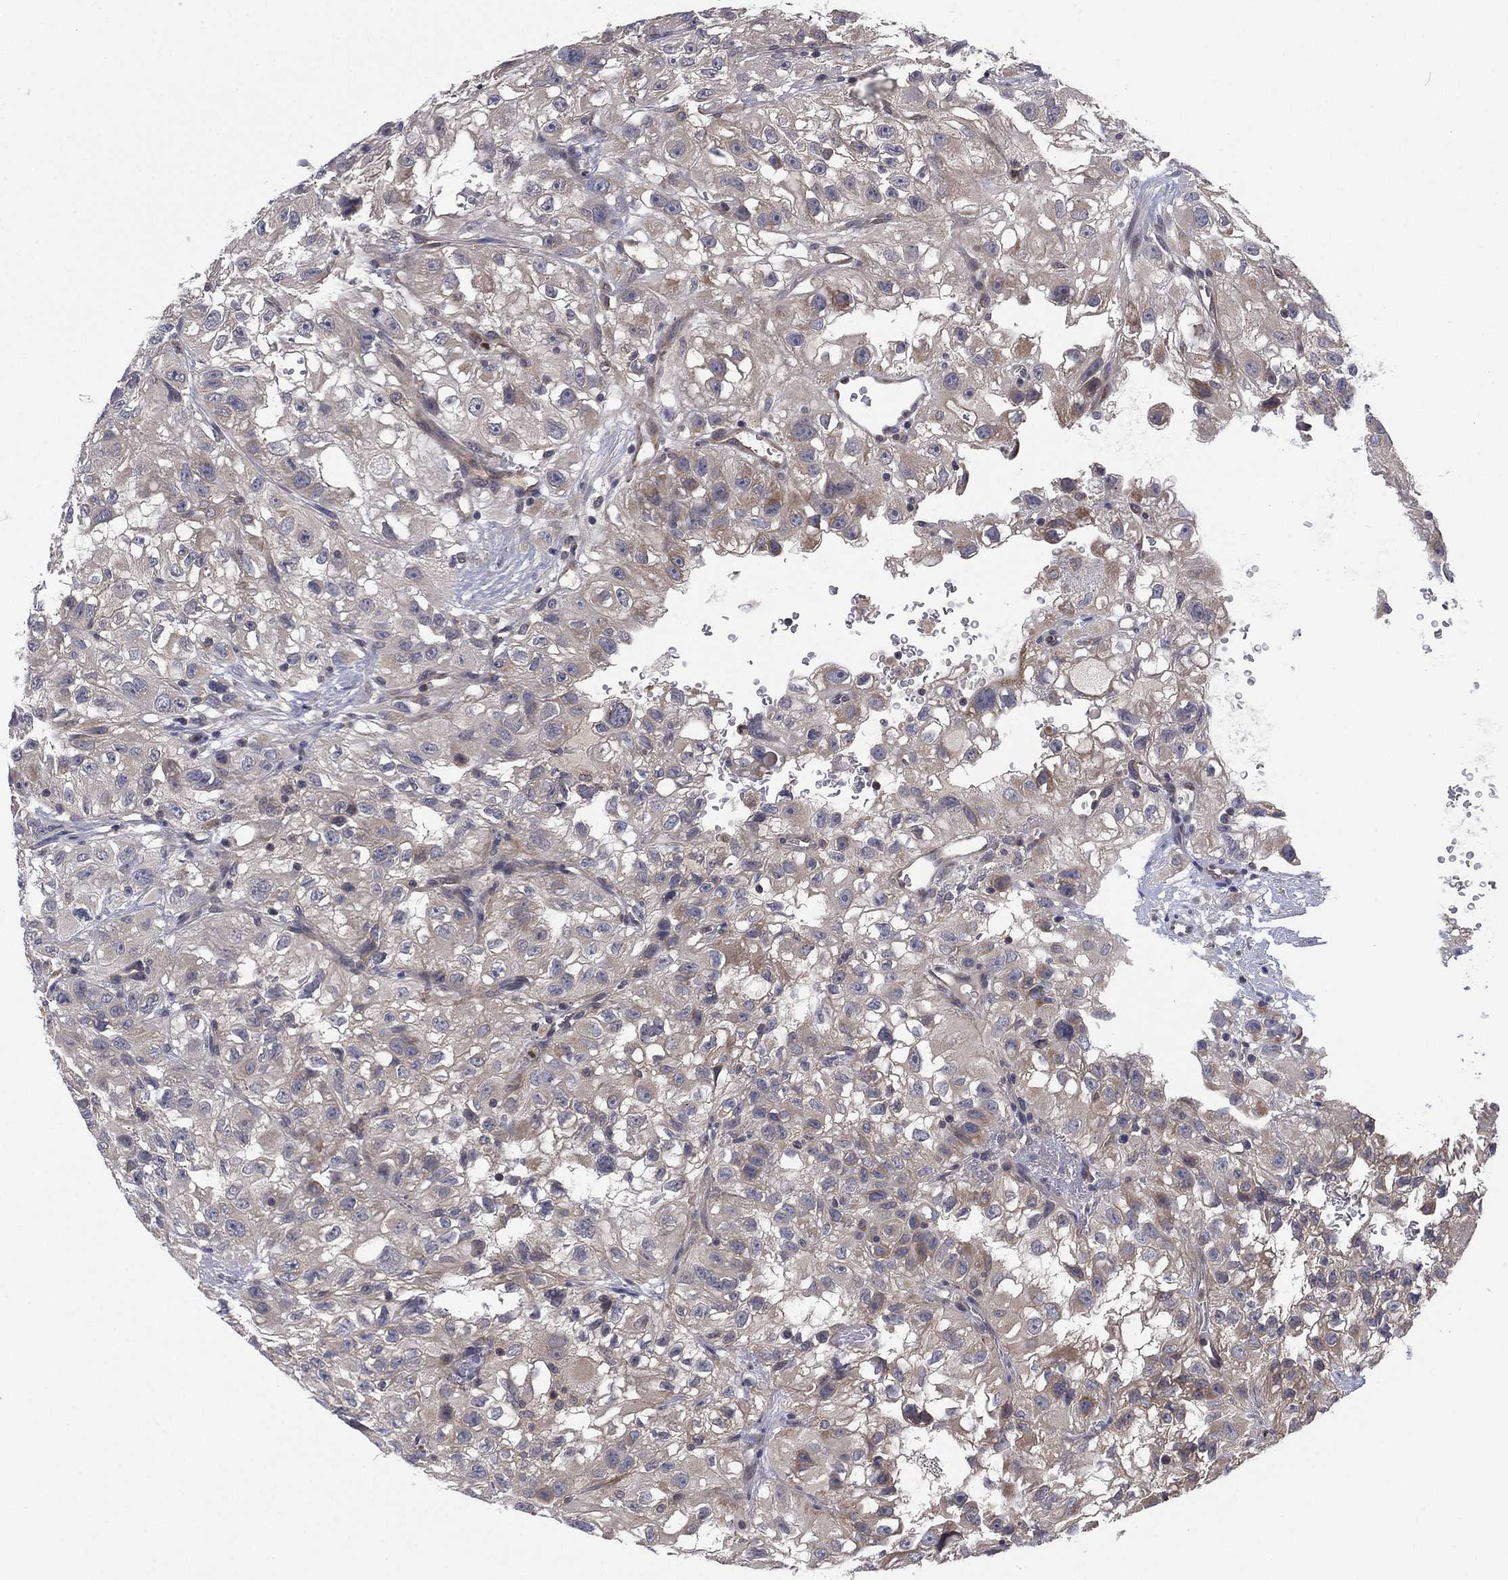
{"staining": {"intensity": "weak", "quantity": "<25%", "location": "cytoplasmic/membranous"}, "tissue": "renal cancer", "cell_type": "Tumor cells", "image_type": "cancer", "snomed": [{"axis": "morphology", "description": "Adenocarcinoma, NOS"}, {"axis": "topography", "description": "Kidney"}], "caption": "Immunohistochemistry micrograph of neoplastic tissue: human renal adenocarcinoma stained with DAB (3,3'-diaminobenzidine) reveals no significant protein staining in tumor cells. Nuclei are stained in blue.", "gene": "MPP7", "patient": {"sex": "male", "age": 64}}